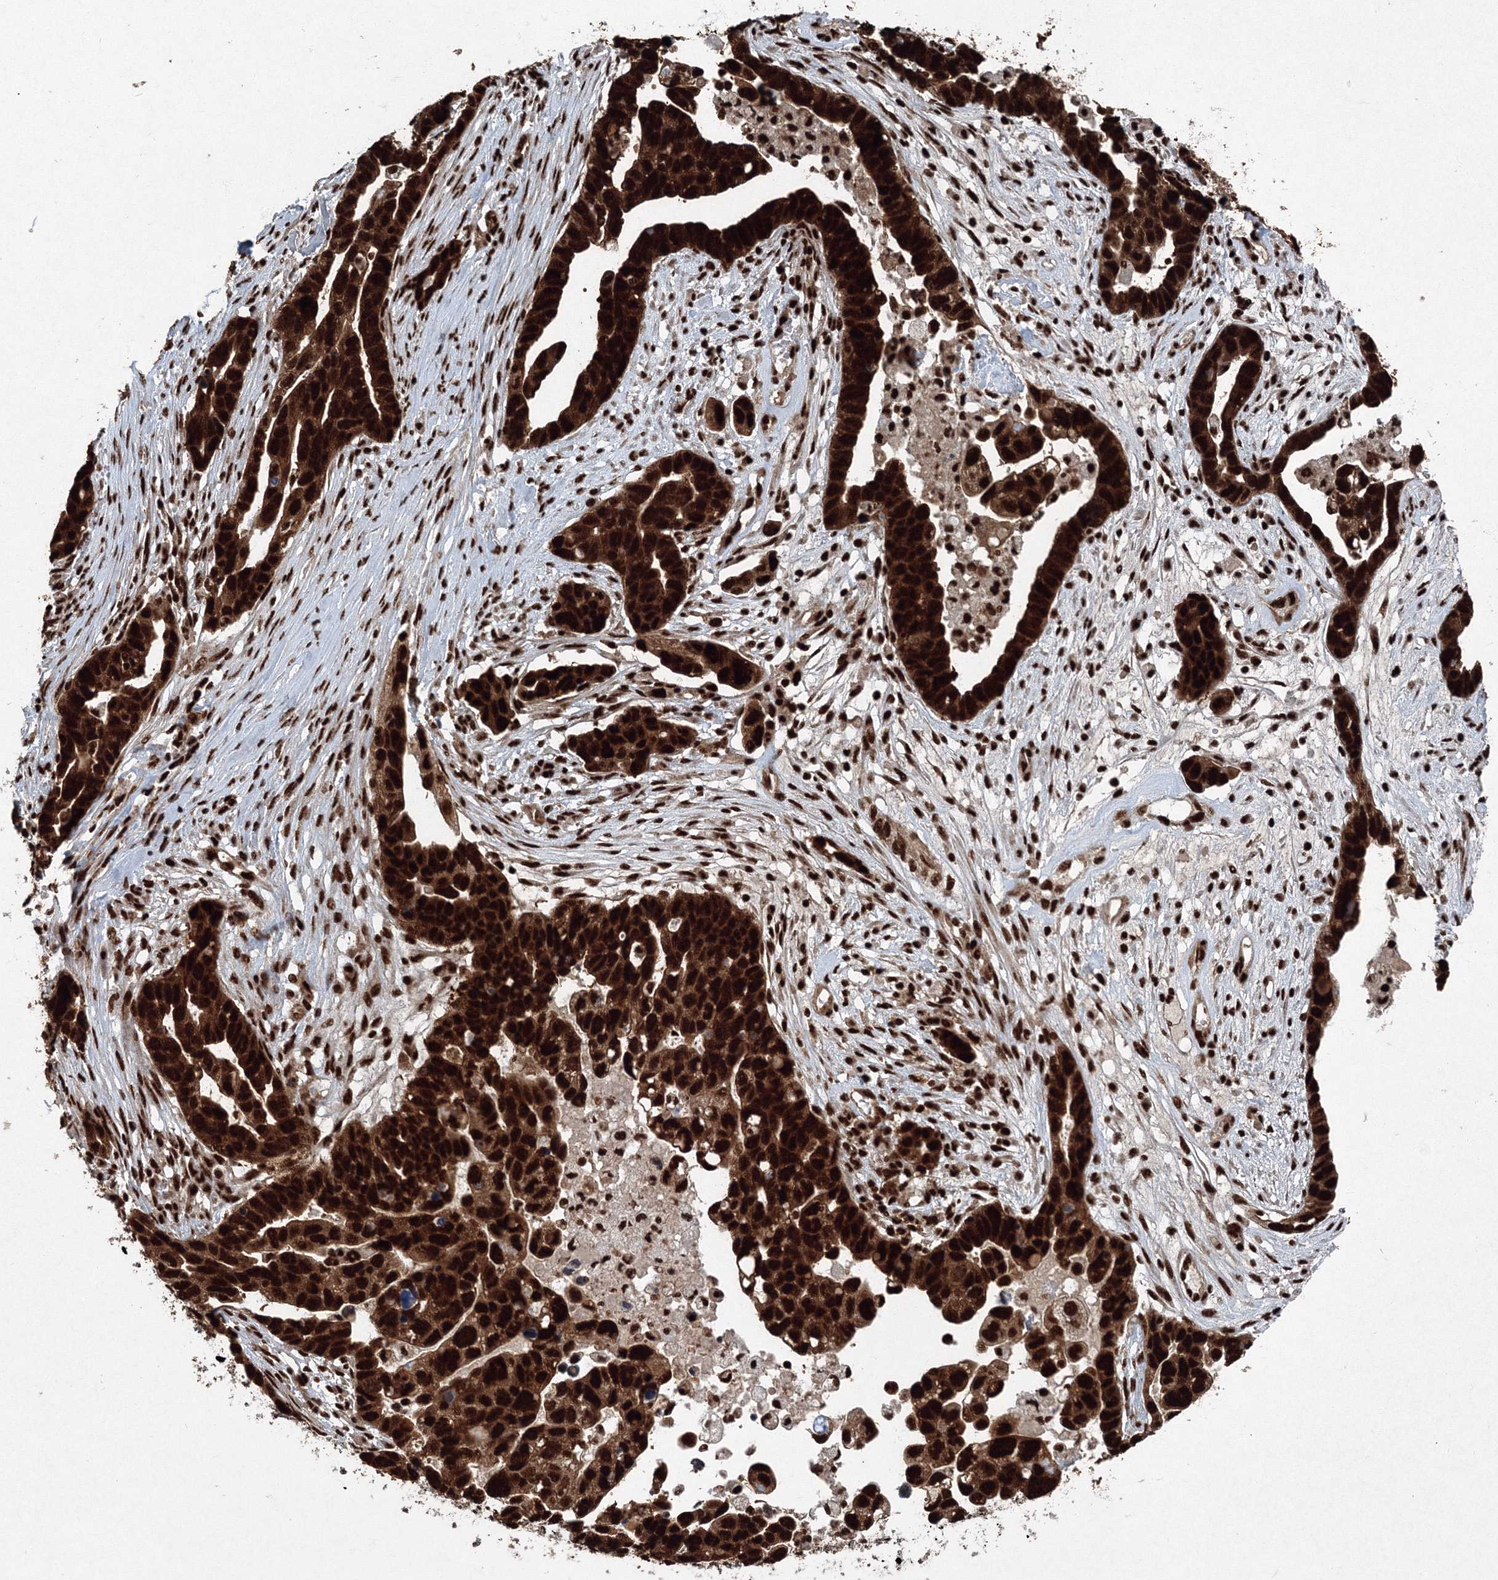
{"staining": {"intensity": "strong", "quantity": ">75%", "location": "cytoplasmic/membranous,nuclear"}, "tissue": "ovarian cancer", "cell_type": "Tumor cells", "image_type": "cancer", "snomed": [{"axis": "morphology", "description": "Cystadenocarcinoma, serous, NOS"}, {"axis": "topography", "description": "Ovary"}], "caption": "Strong cytoplasmic/membranous and nuclear positivity is seen in about >75% of tumor cells in ovarian serous cystadenocarcinoma.", "gene": "SNRPC", "patient": {"sex": "female", "age": 54}}